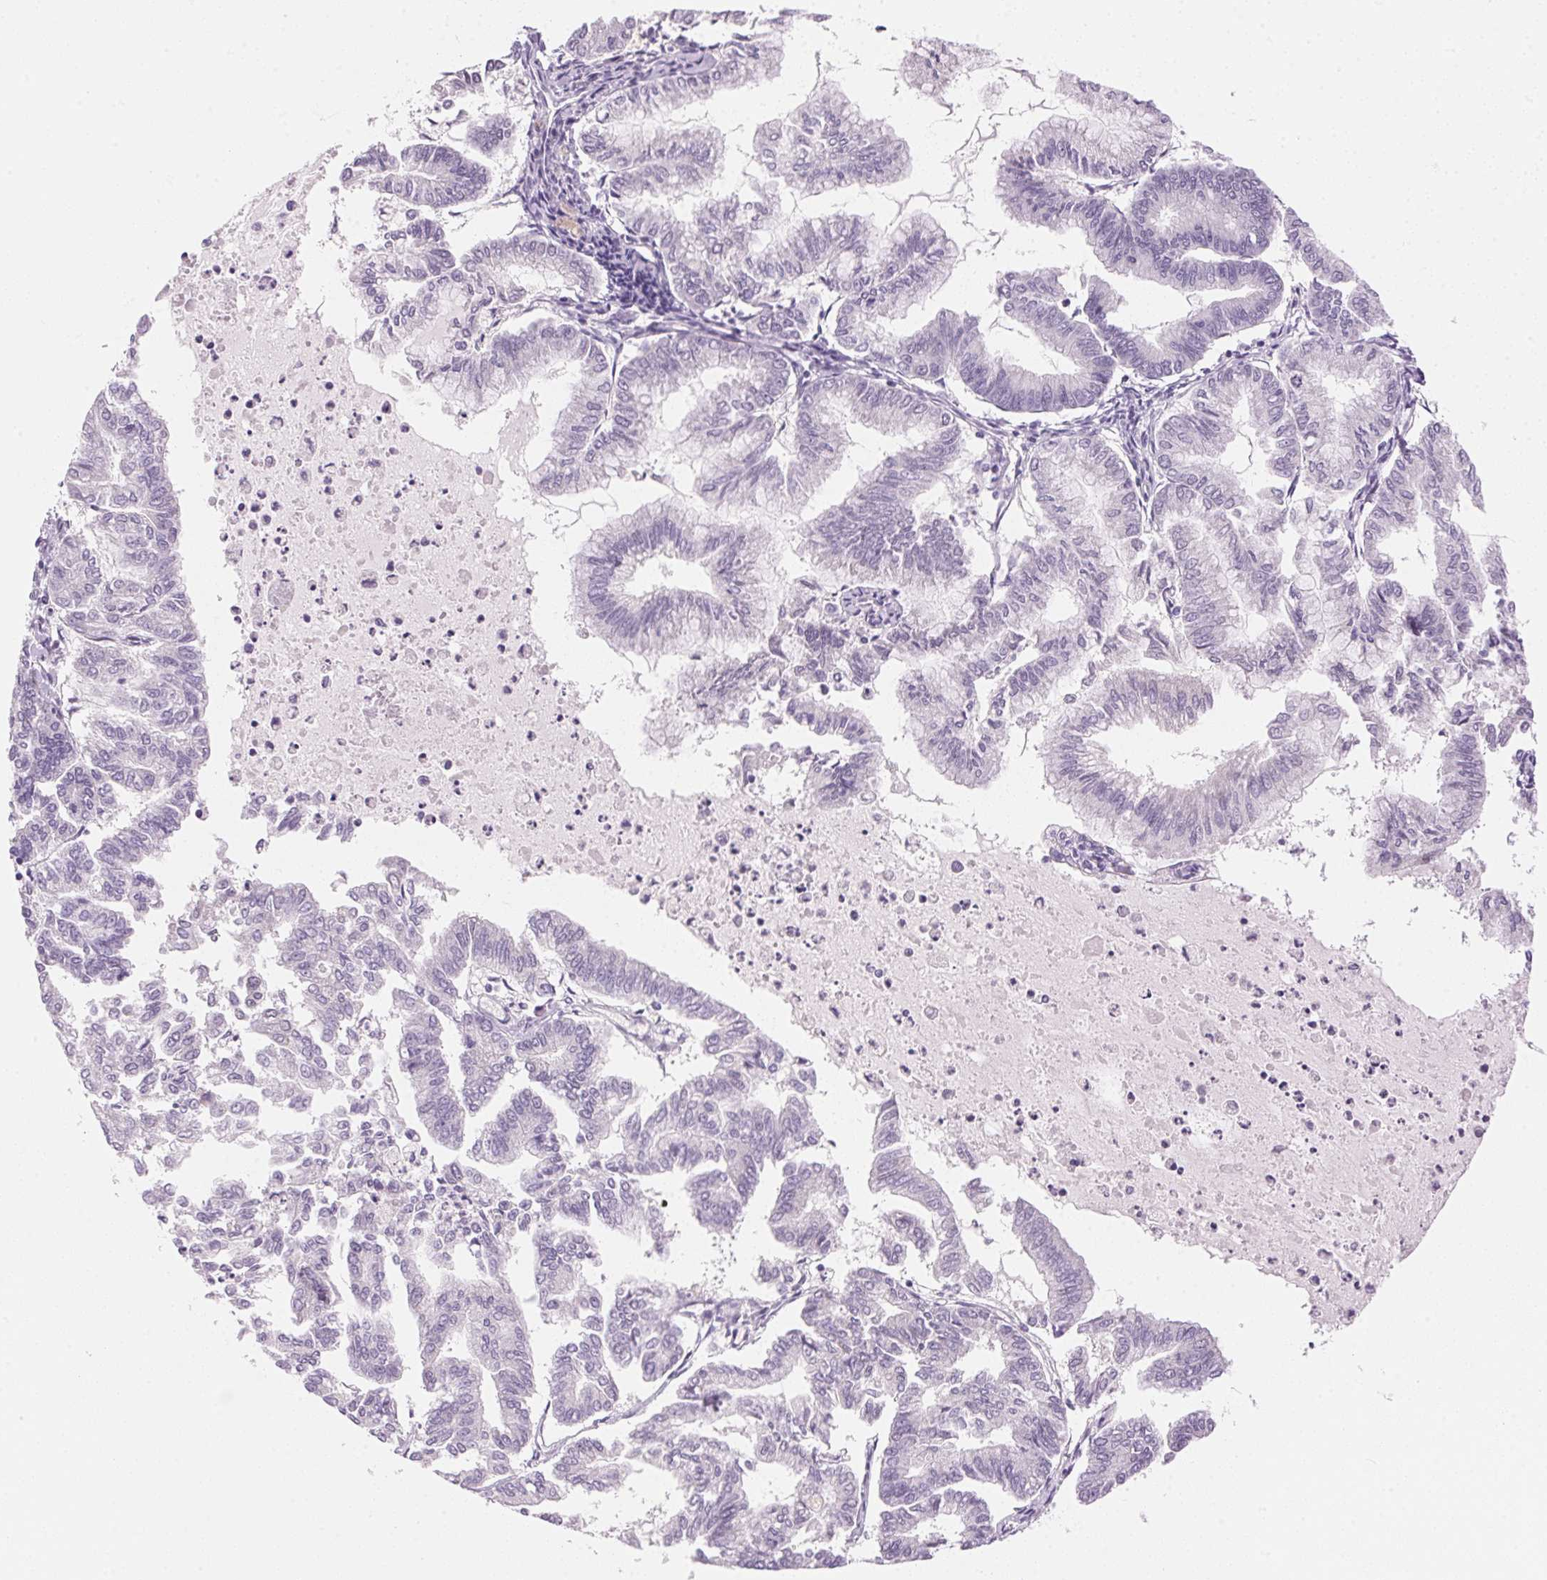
{"staining": {"intensity": "negative", "quantity": "none", "location": "none"}, "tissue": "endometrial cancer", "cell_type": "Tumor cells", "image_type": "cancer", "snomed": [{"axis": "morphology", "description": "Adenocarcinoma, NOS"}, {"axis": "topography", "description": "Endometrium"}], "caption": "Immunohistochemistry micrograph of adenocarcinoma (endometrial) stained for a protein (brown), which shows no expression in tumor cells.", "gene": "HSD17B2", "patient": {"sex": "female", "age": 79}}